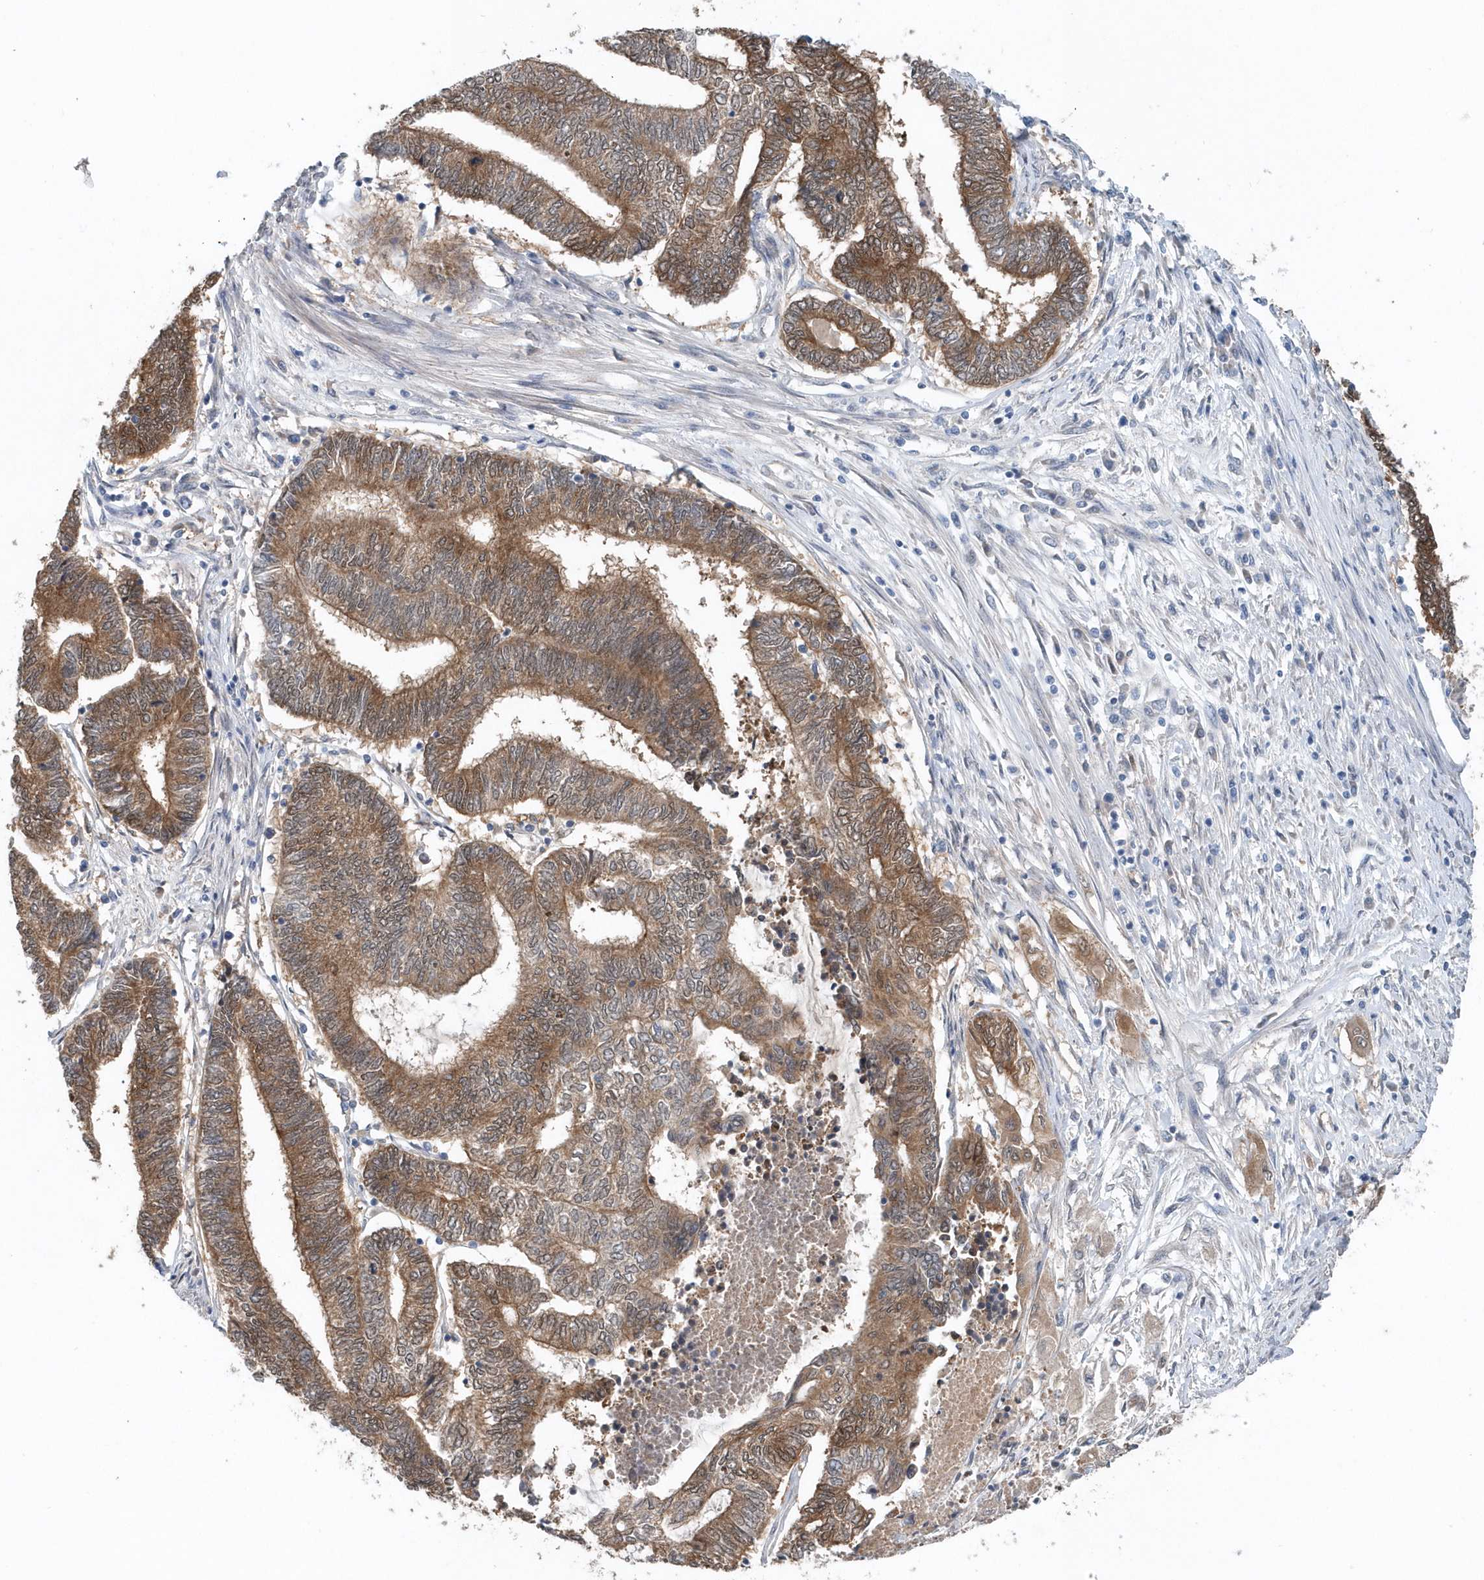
{"staining": {"intensity": "strong", "quantity": ">75%", "location": "cytoplasmic/membranous"}, "tissue": "endometrial cancer", "cell_type": "Tumor cells", "image_type": "cancer", "snomed": [{"axis": "morphology", "description": "Adenocarcinoma, NOS"}, {"axis": "topography", "description": "Uterus"}, {"axis": "topography", "description": "Endometrium"}], "caption": "Protein expression by immunohistochemistry (IHC) shows strong cytoplasmic/membranous expression in about >75% of tumor cells in endometrial adenocarcinoma.", "gene": "PFN2", "patient": {"sex": "female", "age": 70}}